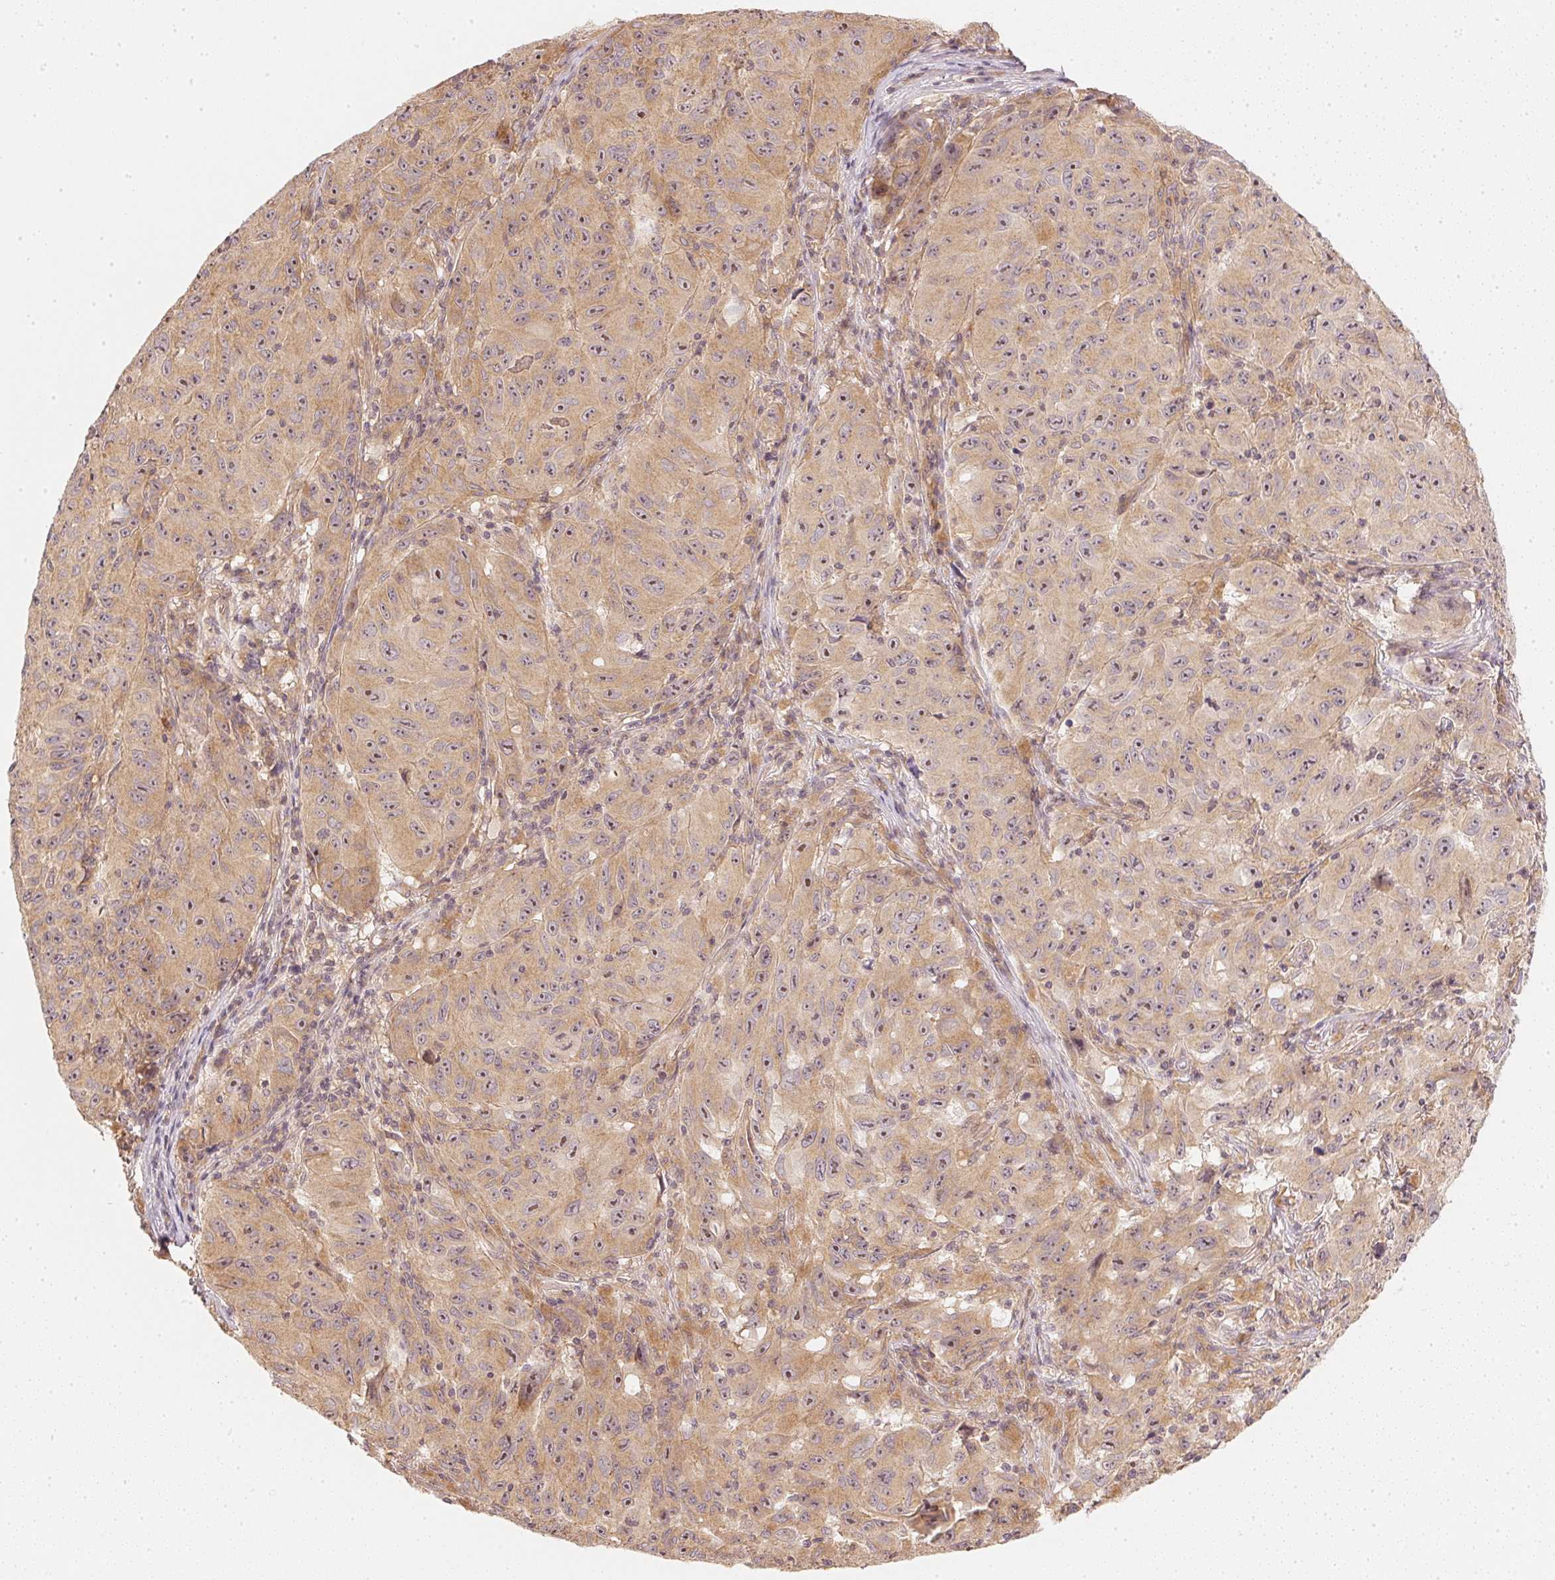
{"staining": {"intensity": "moderate", "quantity": ">75%", "location": "cytoplasmic/membranous,nuclear"}, "tissue": "melanoma", "cell_type": "Tumor cells", "image_type": "cancer", "snomed": [{"axis": "morphology", "description": "Malignant melanoma, NOS"}, {"axis": "topography", "description": "Vulva, labia, clitoris and Bartholin´s gland, NO"}], "caption": "A brown stain highlights moderate cytoplasmic/membranous and nuclear positivity of a protein in human malignant melanoma tumor cells.", "gene": "WDR54", "patient": {"sex": "female", "age": 75}}